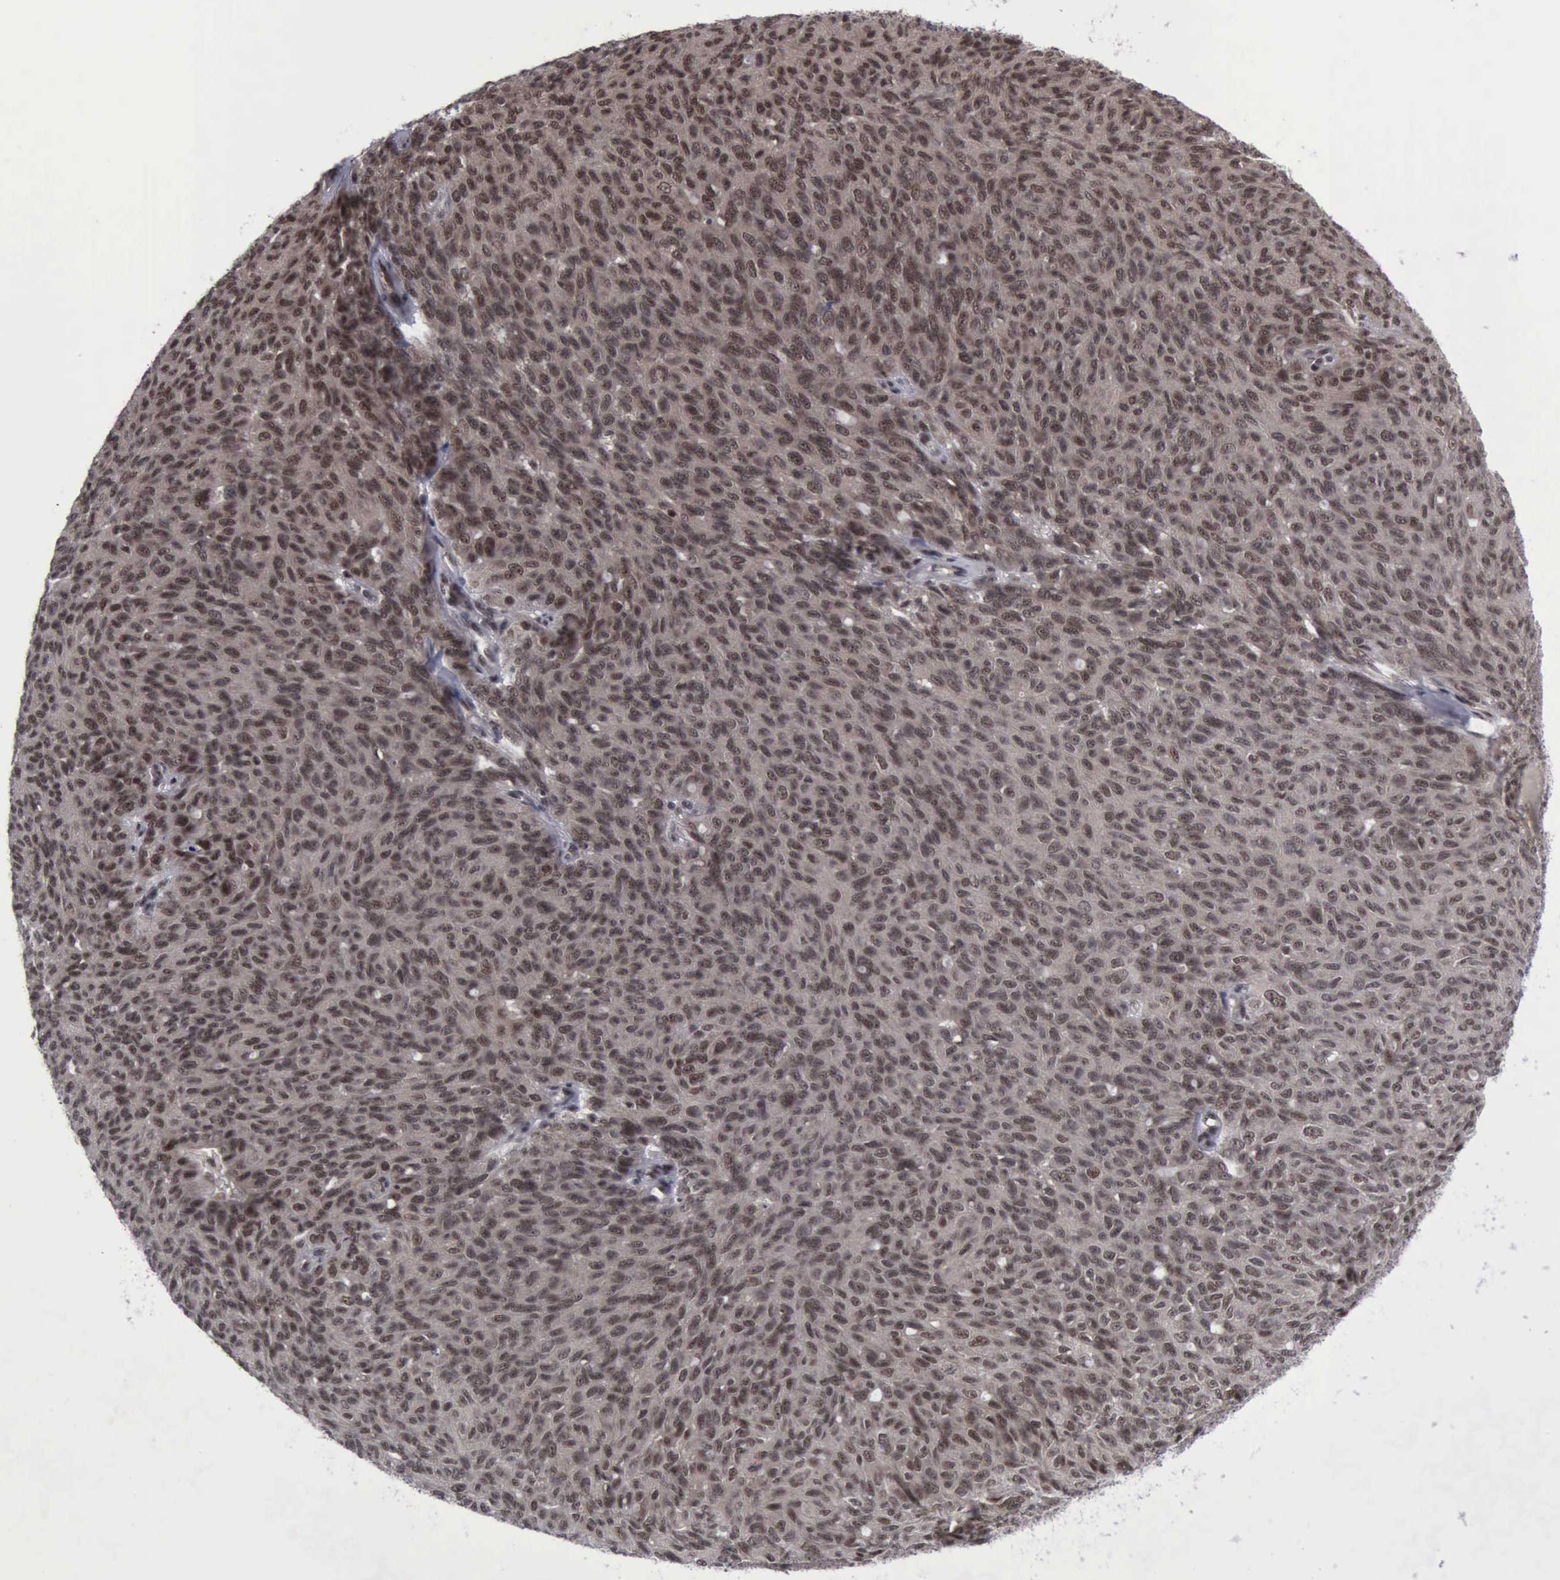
{"staining": {"intensity": "strong", "quantity": ">75%", "location": "cytoplasmic/membranous,nuclear"}, "tissue": "ovarian cancer", "cell_type": "Tumor cells", "image_type": "cancer", "snomed": [{"axis": "morphology", "description": "Carcinoma, endometroid"}, {"axis": "topography", "description": "Ovary"}], "caption": "Tumor cells exhibit high levels of strong cytoplasmic/membranous and nuclear expression in about >75% of cells in human ovarian cancer (endometroid carcinoma).", "gene": "ATM", "patient": {"sex": "female", "age": 60}}